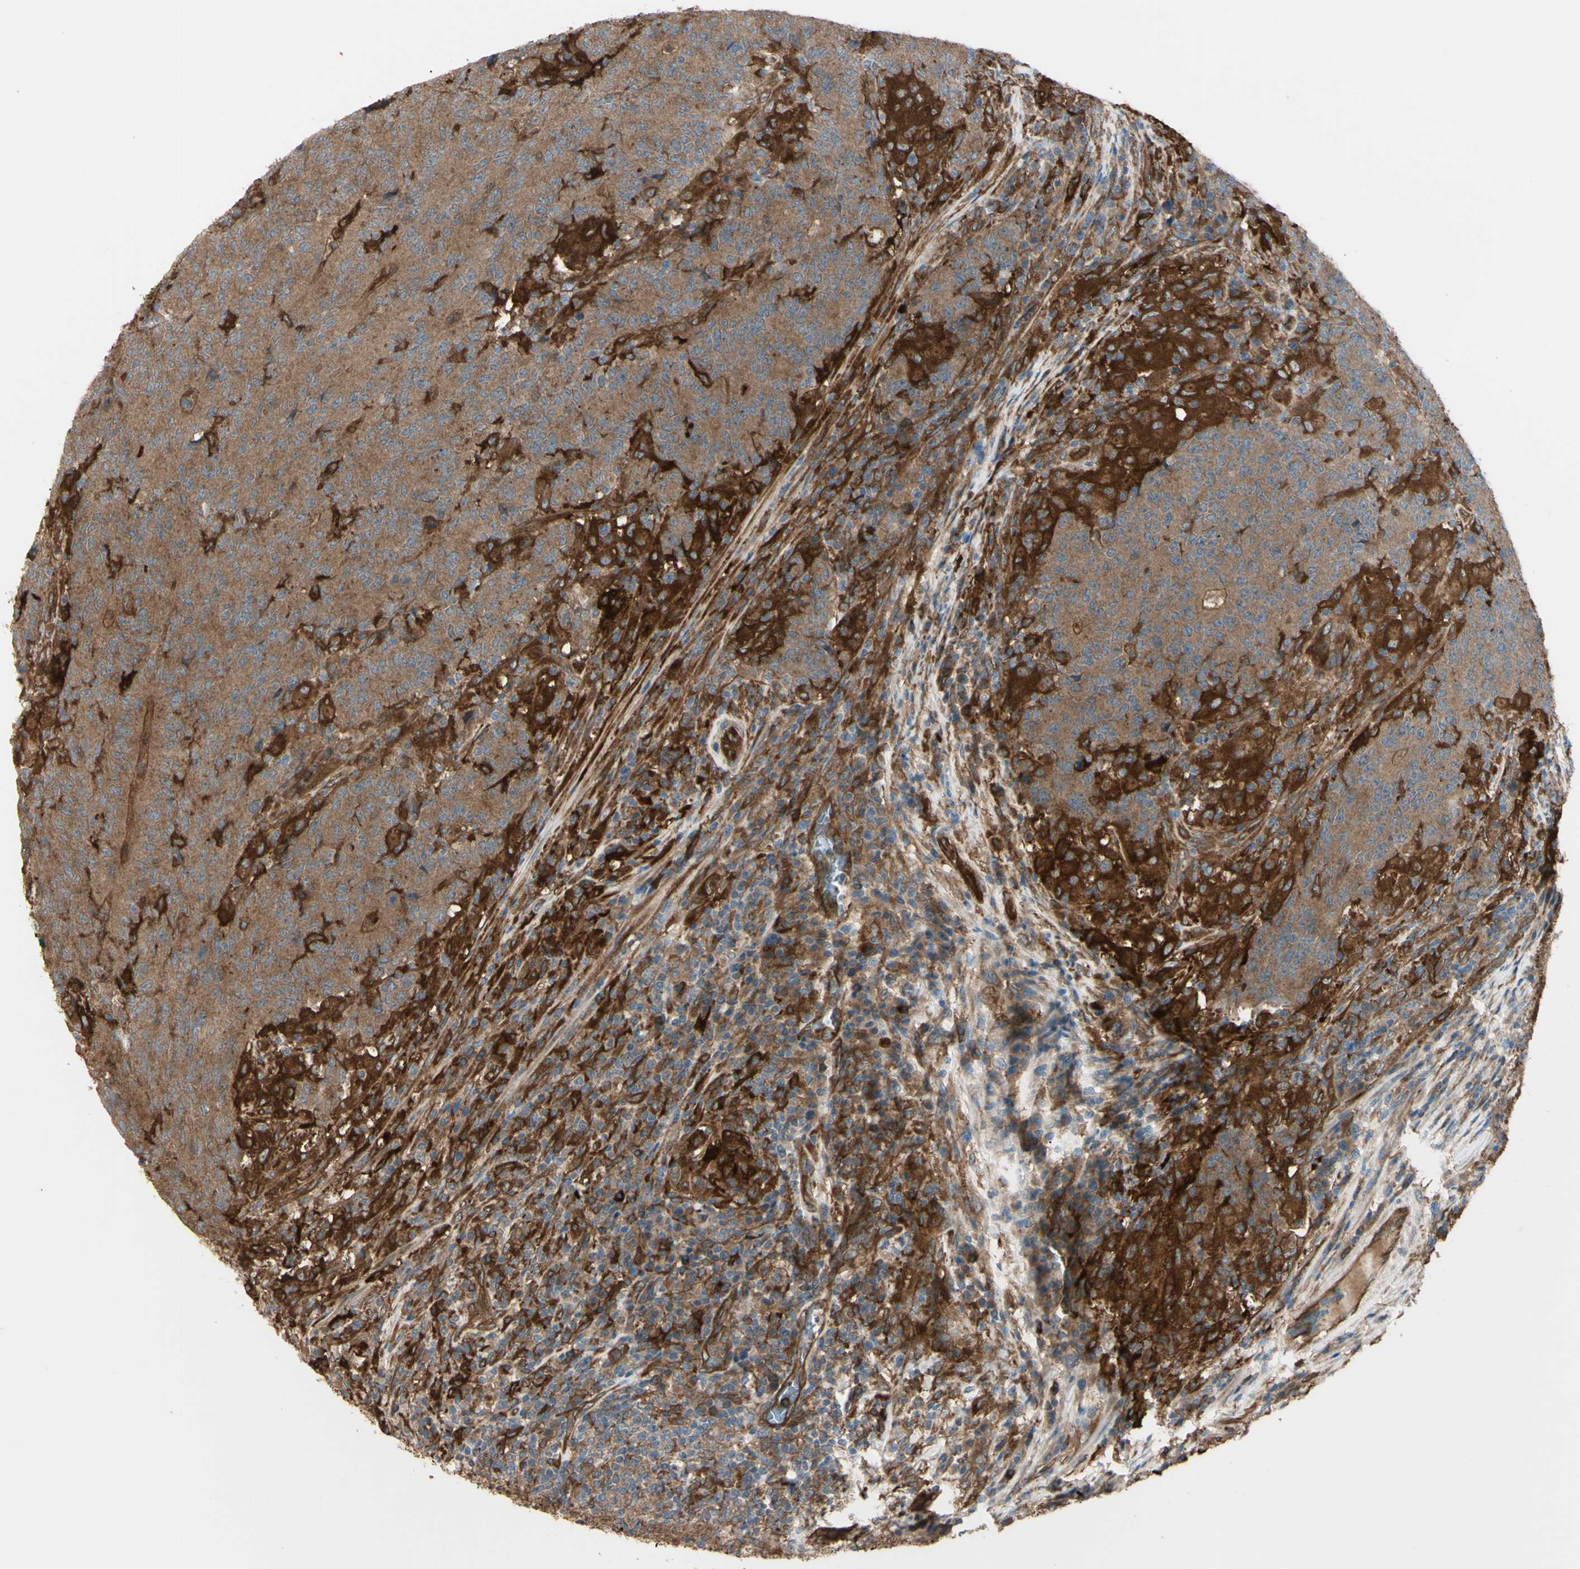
{"staining": {"intensity": "moderate", "quantity": ">75%", "location": "cytoplasmic/membranous"}, "tissue": "colorectal cancer", "cell_type": "Tumor cells", "image_type": "cancer", "snomed": [{"axis": "morphology", "description": "Normal tissue, NOS"}, {"axis": "morphology", "description": "Adenocarcinoma, NOS"}, {"axis": "topography", "description": "Colon"}], "caption": "This micrograph reveals colorectal cancer (adenocarcinoma) stained with immunohistochemistry (IHC) to label a protein in brown. The cytoplasmic/membranous of tumor cells show moderate positivity for the protein. Nuclei are counter-stained blue.", "gene": "PTPN12", "patient": {"sex": "female", "age": 75}}